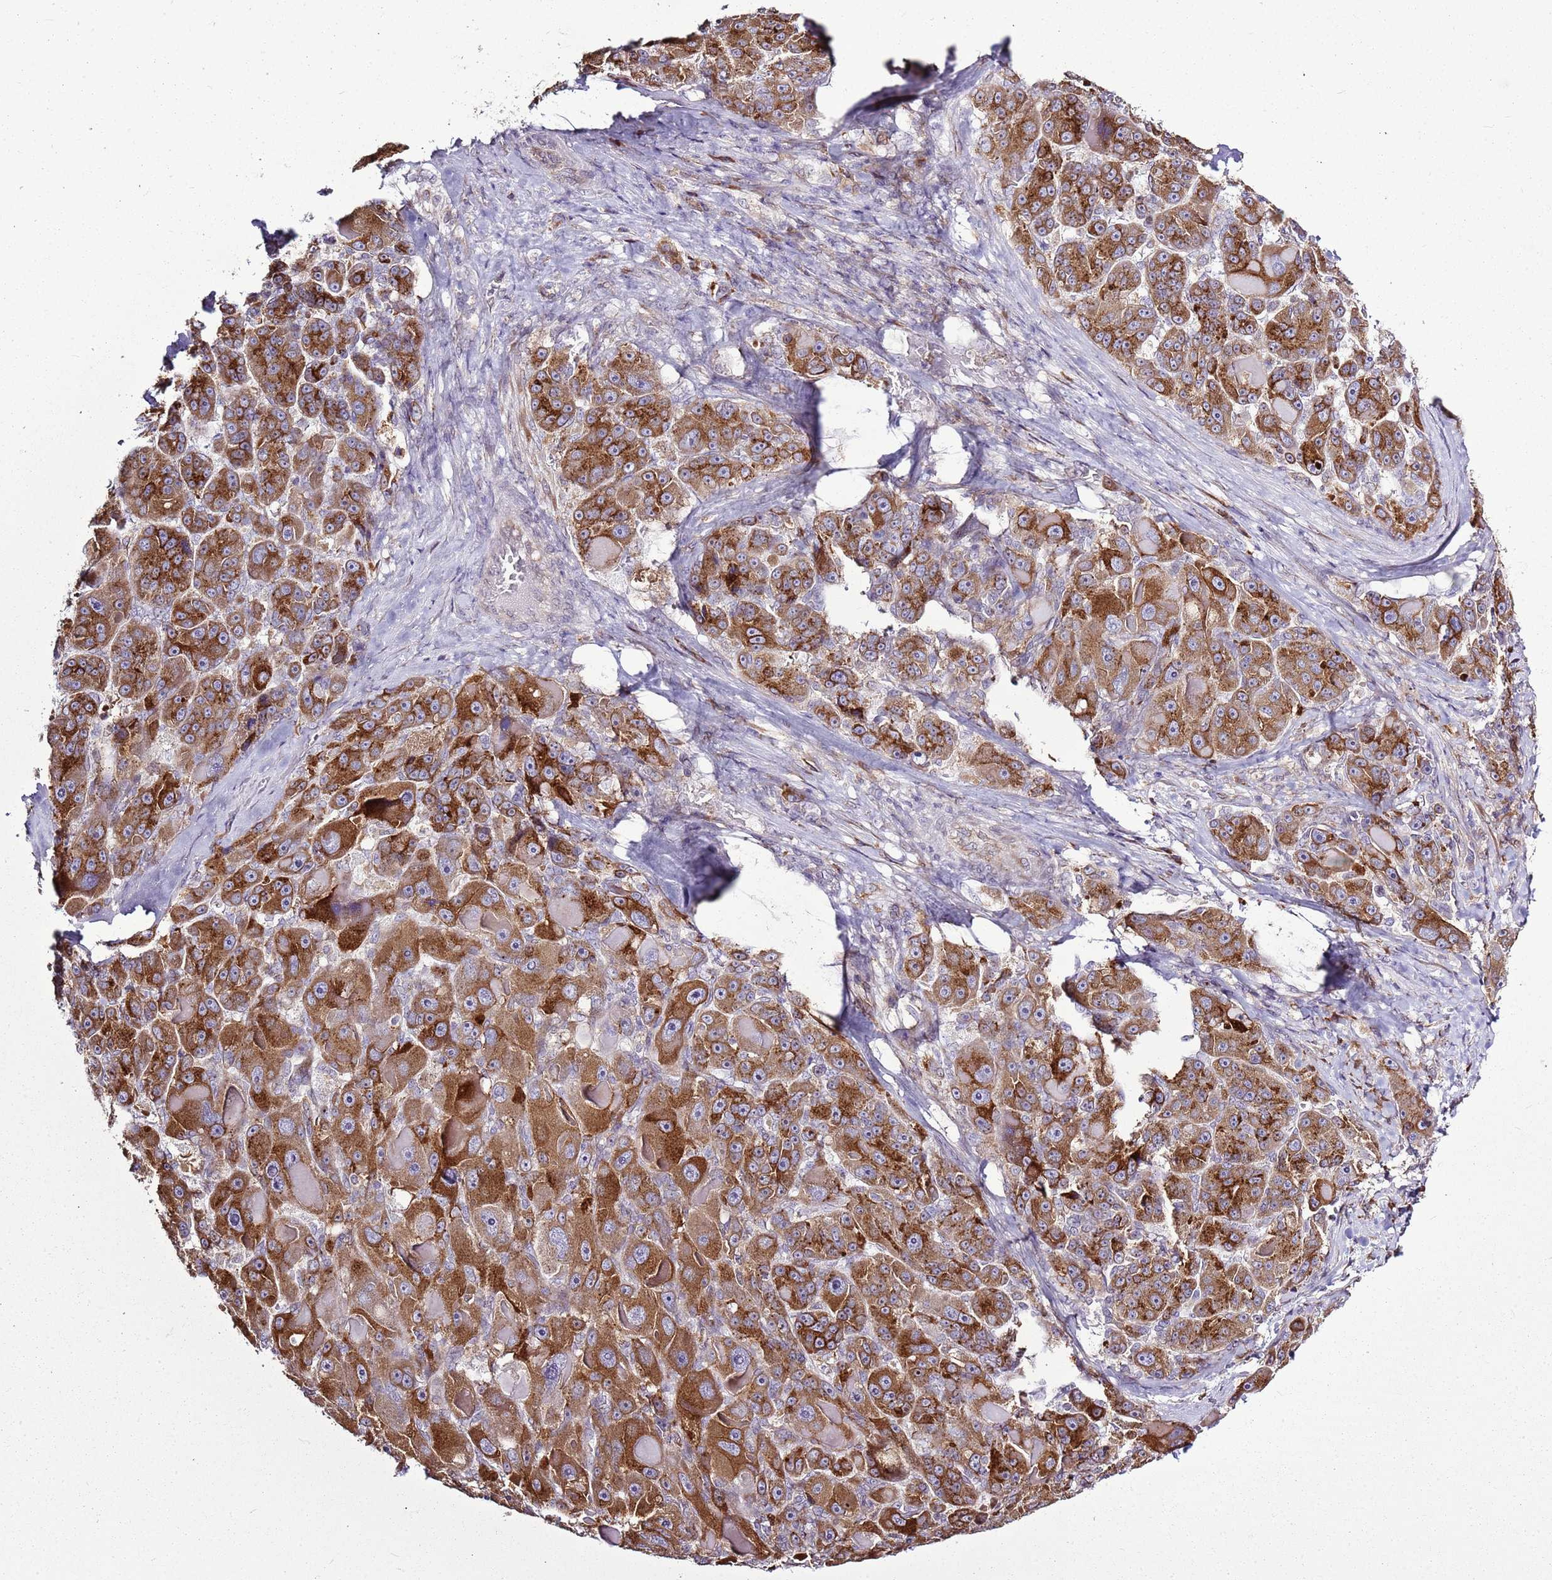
{"staining": {"intensity": "strong", "quantity": ">75%", "location": "cytoplasmic/membranous"}, "tissue": "liver cancer", "cell_type": "Tumor cells", "image_type": "cancer", "snomed": [{"axis": "morphology", "description": "Carcinoma, Hepatocellular, NOS"}, {"axis": "topography", "description": "Liver"}], "caption": "A histopathology image of human liver cancer (hepatocellular carcinoma) stained for a protein shows strong cytoplasmic/membranous brown staining in tumor cells.", "gene": "TMED10", "patient": {"sex": "male", "age": 76}}